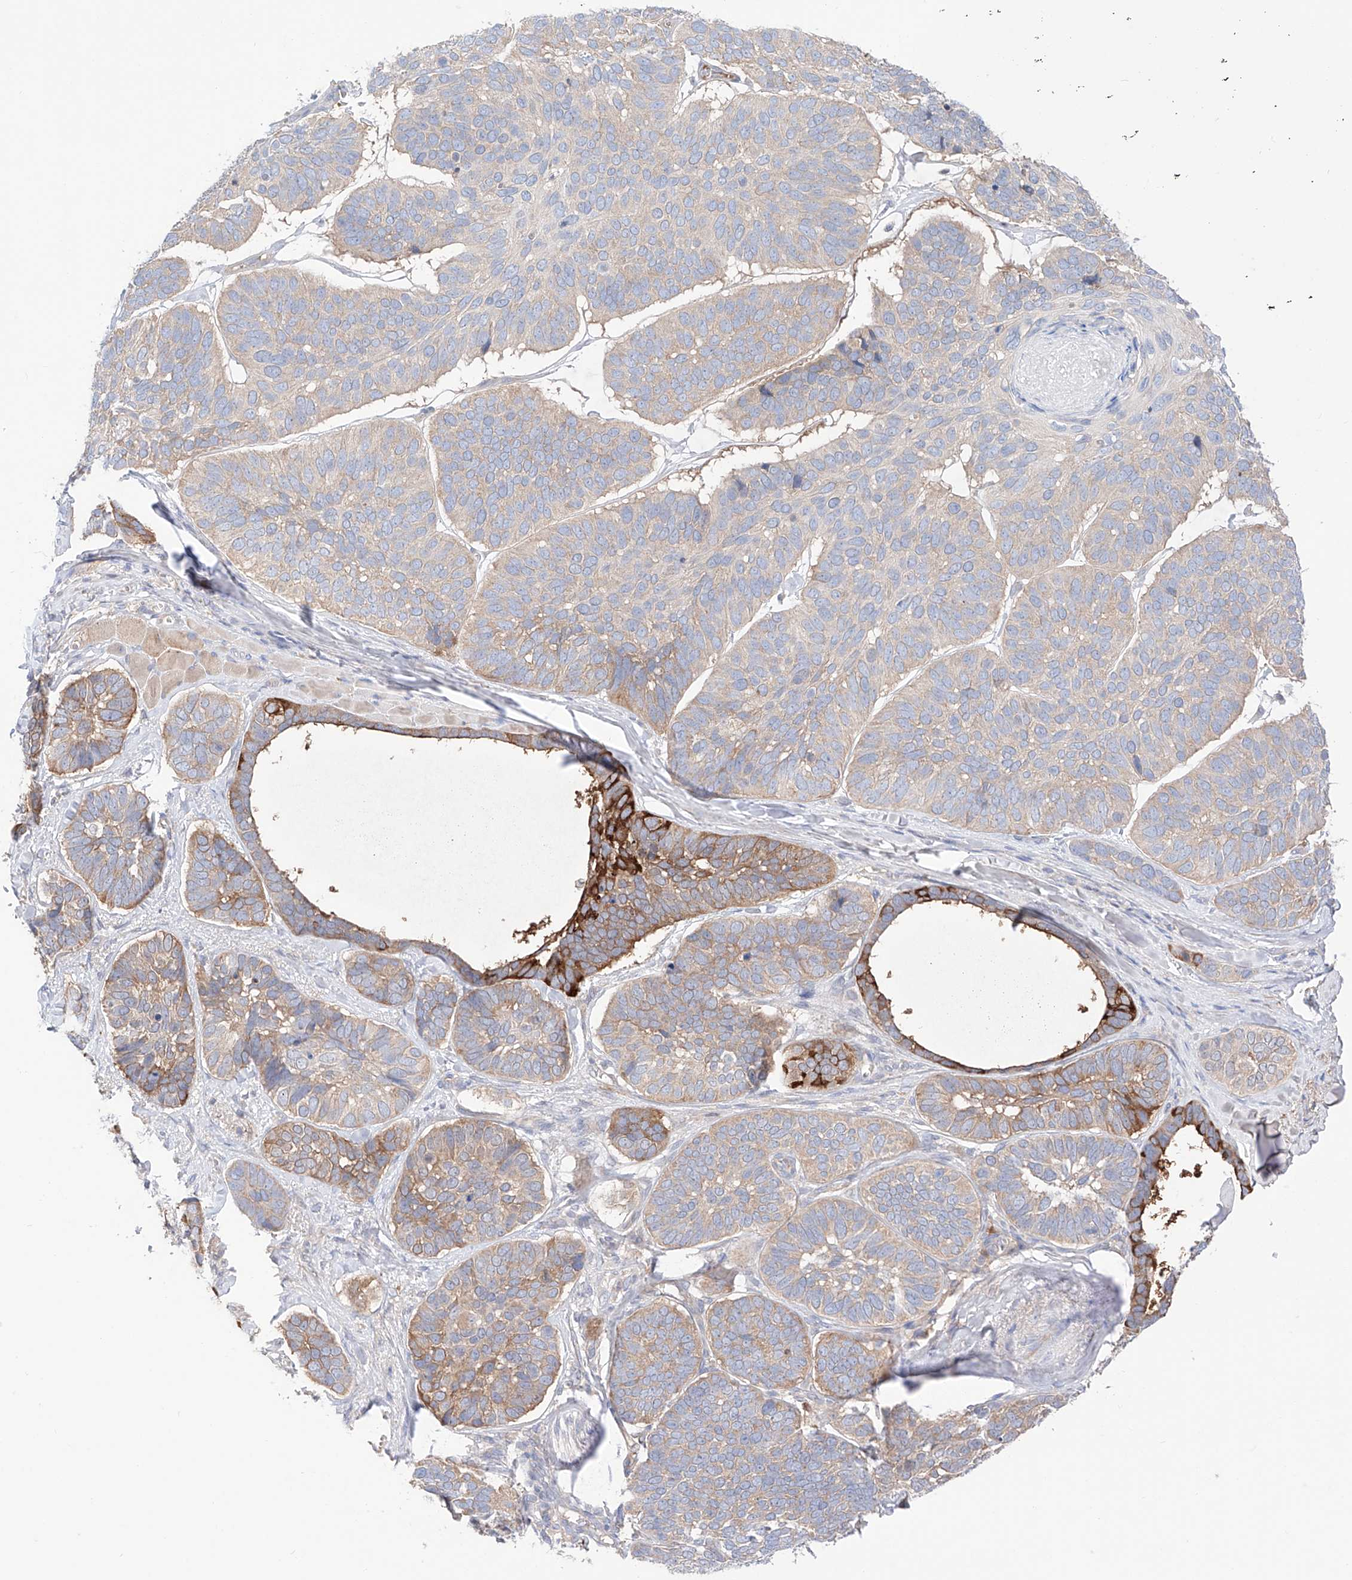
{"staining": {"intensity": "strong", "quantity": "<25%", "location": "cytoplasmic/membranous"}, "tissue": "skin cancer", "cell_type": "Tumor cells", "image_type": "cancer", "snomed": [{"axis": "morphology", "description": "Basal cell carcinoma"}, {"axis": "topography", "description": "Skin"}], "caption": "A micrograph of human skin cancer stained for a protein exhibits strong cytoplasmic/membranous brown staining in tumor cells. (DAB (3,3'-diaminobenzidine) = brown stain, brightfield microscopy at high magnification).", "gene": "PGGT1B", "patient": {"sex": "male", "age": 62}}